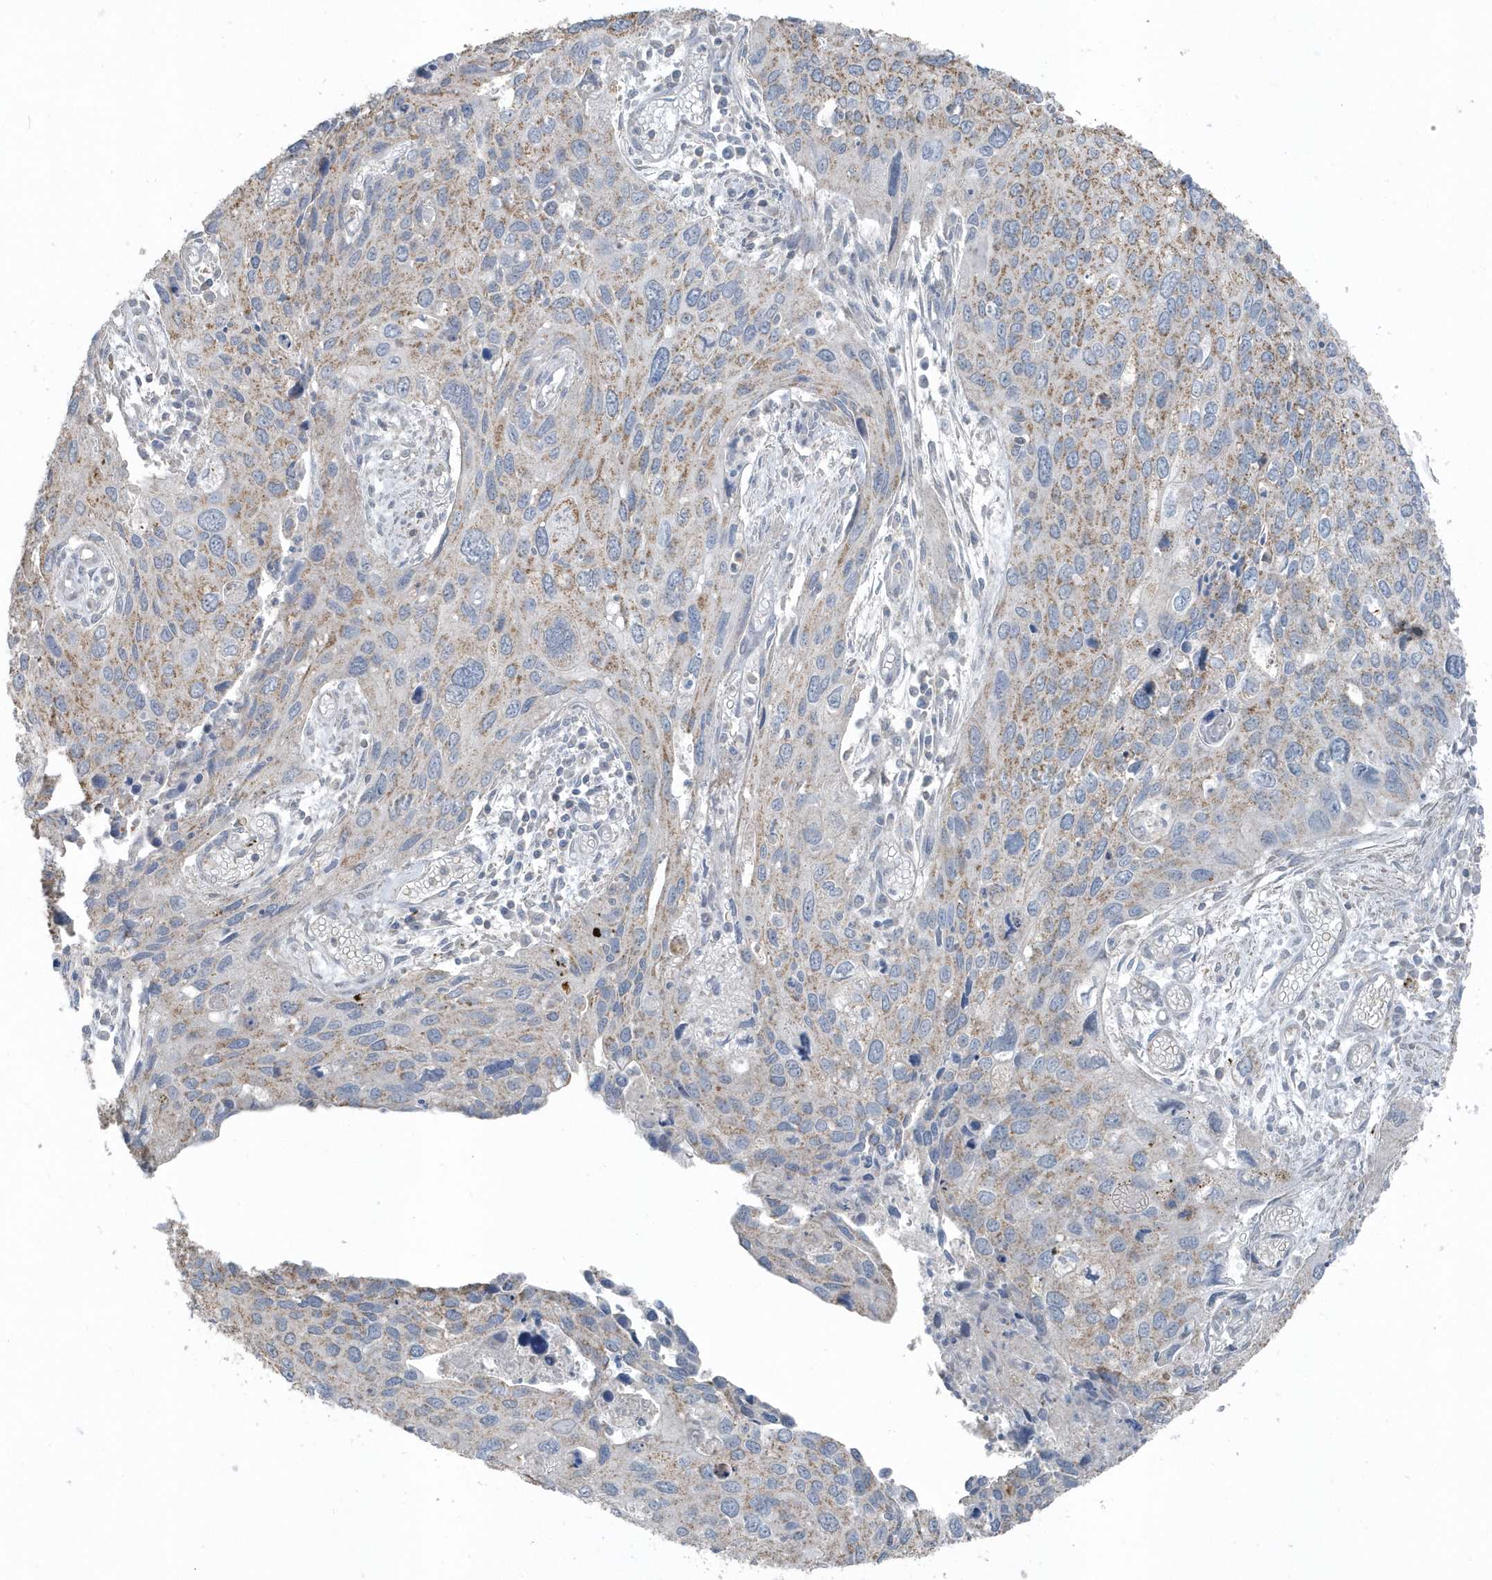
{"staining": {"intensity": "weak", "quantity": "25%-75%", "location": "cytoplasmic/membranous"}, "tissue": "cervical cancer", "cell_type": "Tumor cells", "image_type": "cancer", "snomed": [{"axis": "morphology", "description": "Squamous cell carcinoma, NOS"}, {"axis": "topography", "description": "Cervix"}], "caption": "Cervical cancer was stained to show a protein in brown. There is low levels of weak cytoplasmic/membranous positivity in about 25%-75% of tumor cells.", "gene": "ACTC1", "patient": {"sex": "female", "age": 55}}